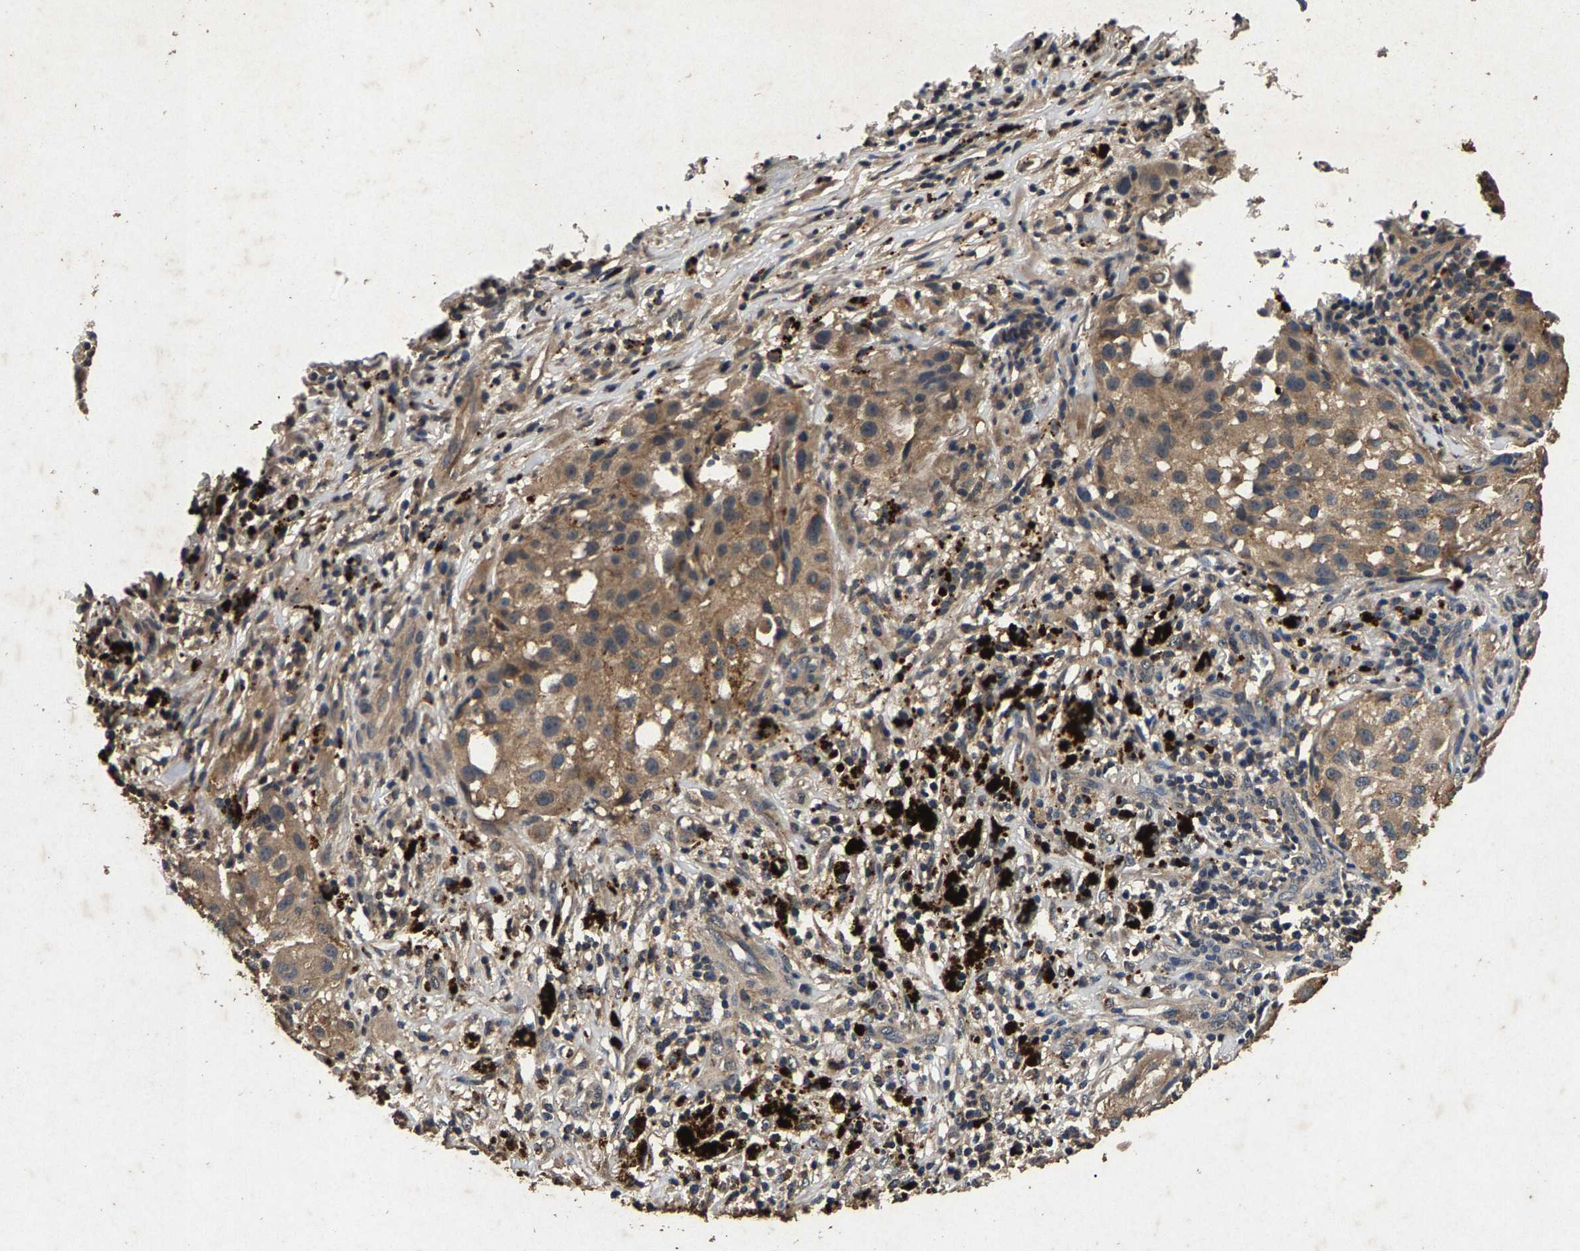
{"staining": {"intensity": "weak", "quantity": ">75%", "location": "cytoplasmic/membranous"}, "tissue": "melanoma", "cell_type": "Tumor cells", "image_type": "cancer", "snomed": [{"axis": "morphology", "description": "Necrosis, NOS"}, {"axis": "morphology", "description": "Malignant melanoma, NOS"}, {"axis": "topography", "description": "Skin"}], "caption": "High-power microscopy captured an immunohistochemistry histopathology image of malignant melanoma, revealing weak cytoplasmic/membranous staining in approximately >75% of tumor cells.", "gene": "PPP1CC", "patient": {"sex": "female", "age": 87}}